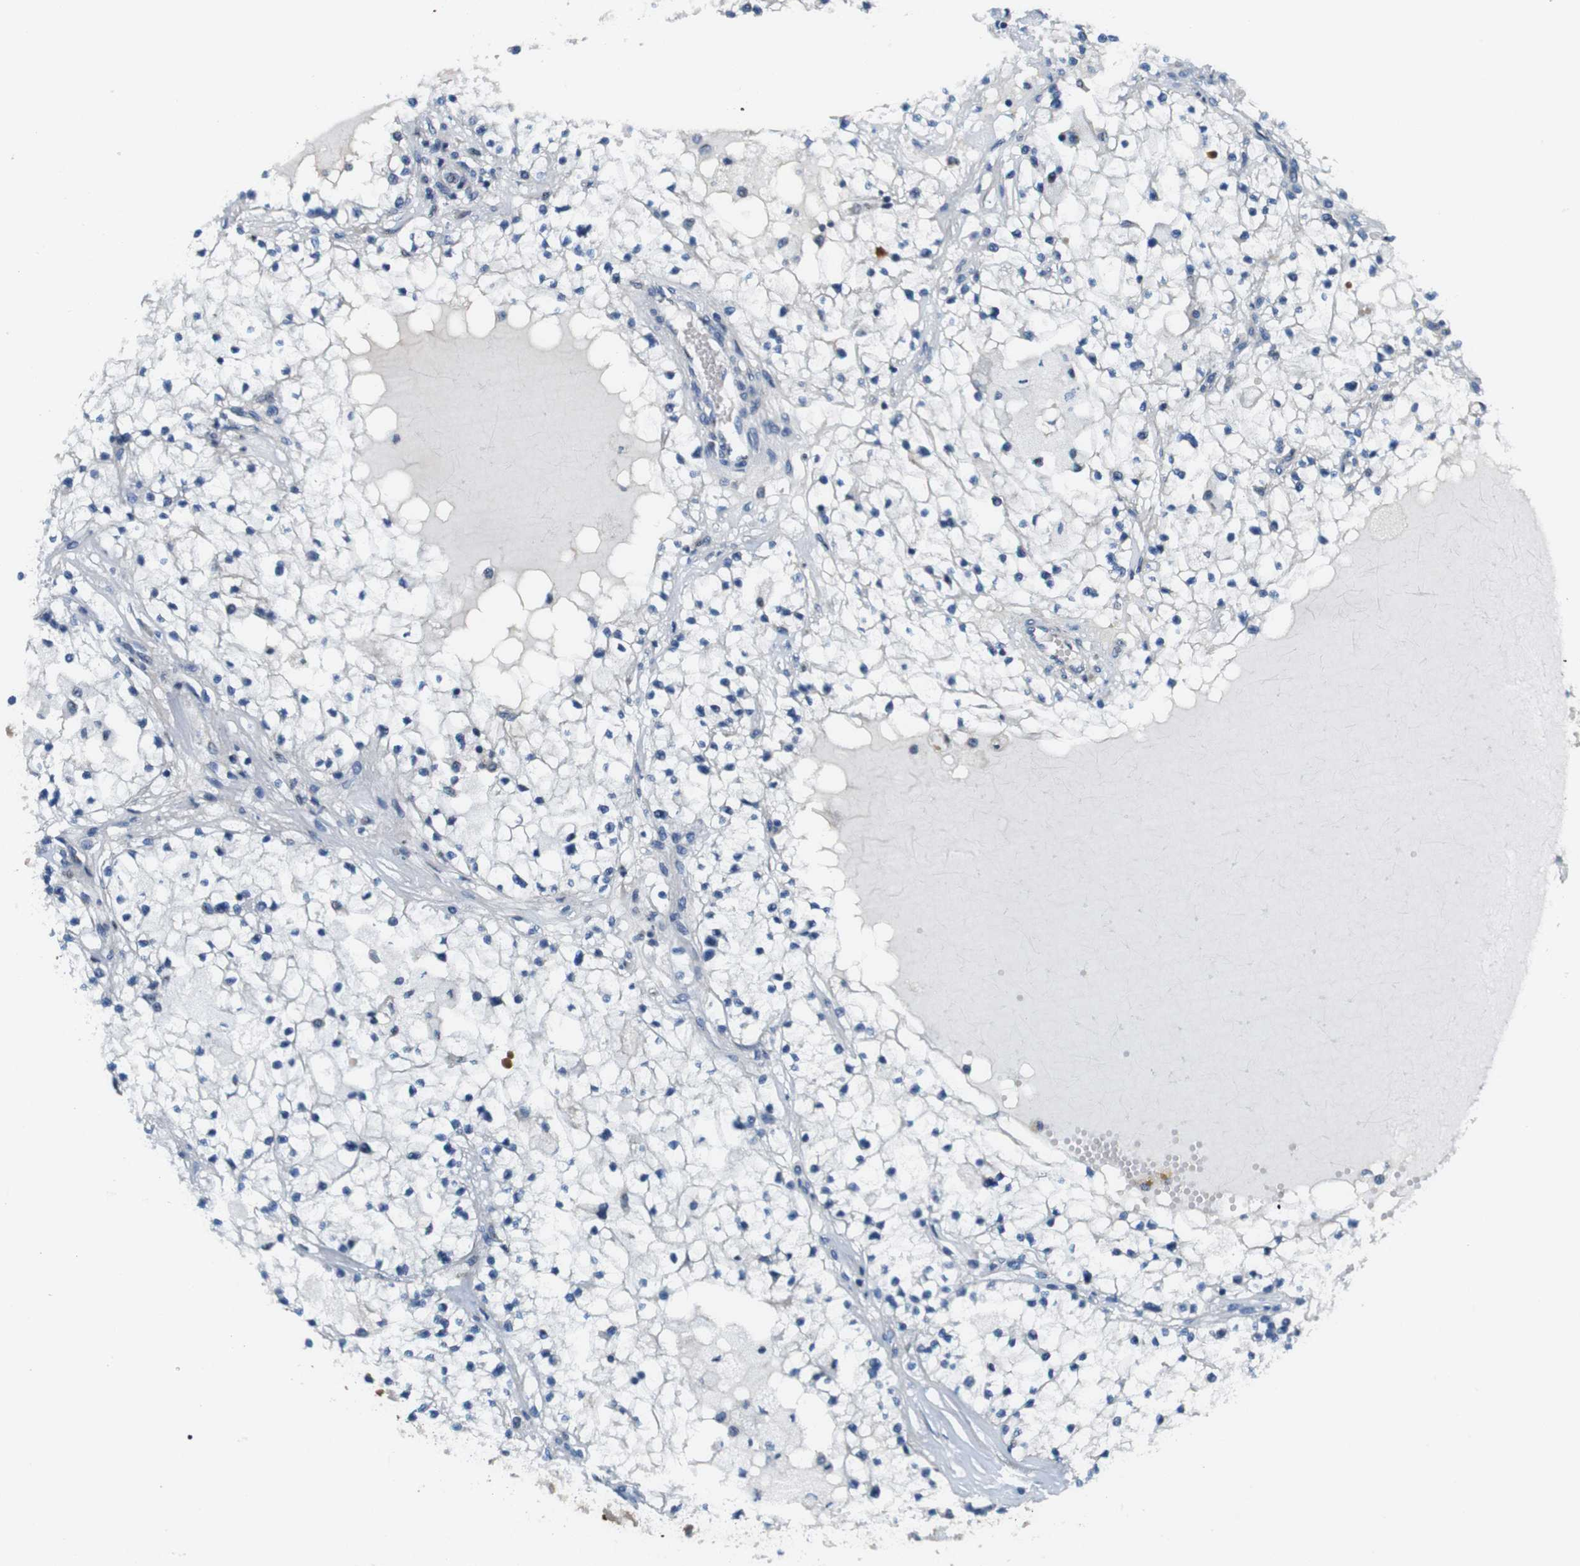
{"staining": {"intensity": "negative", "quantity": "none", "location": "none"}, "tissue": "renal cancer", "cell_type": "Tumor cells", "image_type": "cancer", "snomed": [{"axis": "morphology", "description": "Adenocarcinoma, NOS"}, {"axis": "topography", "description": "Kidney"}], "caption": "This is an immunohistochemistry (IHC) histopathology image of human renal adenocarcinoma. There is no staining in tumor cells.", "gene": "ZDHHC3", "patient": {"sex": "male", "age": 68}}